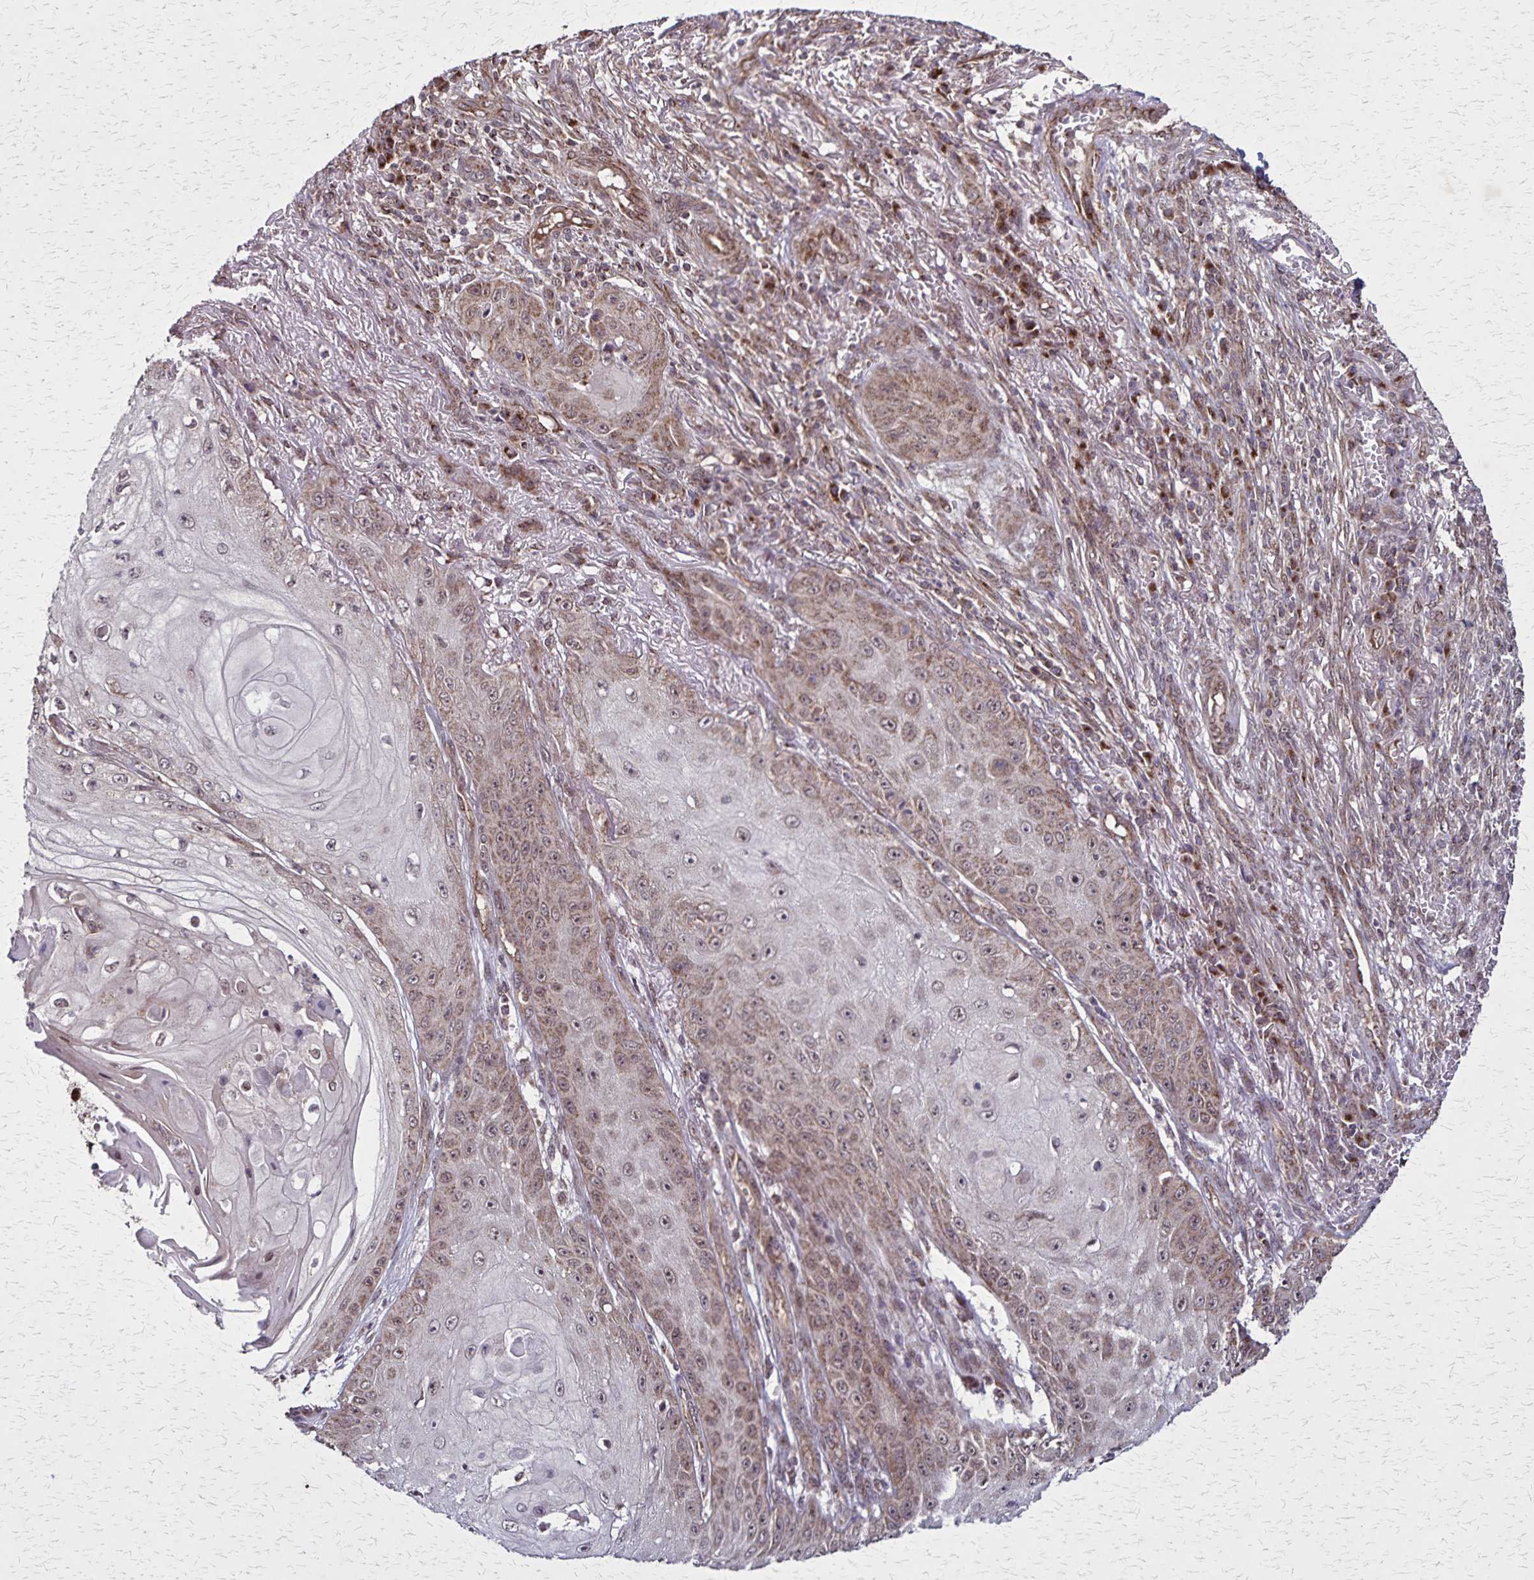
{"staining": {"intensity": "weak", "quantity": "25%-75%", "location": "cytoplasmic/membranous,nuclear"}, "tissue": "skin cancer", "cell_type": "Tumor cells", "image_type": "cancer", "snomed": [{"axis": "morphology", "description": "Squamous cell carcinoma, NOS"}, {"axis": "topography", "description": "Skin"}], "caption": "Skin squamous cell carcinoma was stained to show a protein in brown. There is low levels of weak cytoplasmic/membranous and nuclear positivity in about 25%-75% of tumor cells.", "gene": "NFS1", "patient": {"sex": "male", "age": 70}}